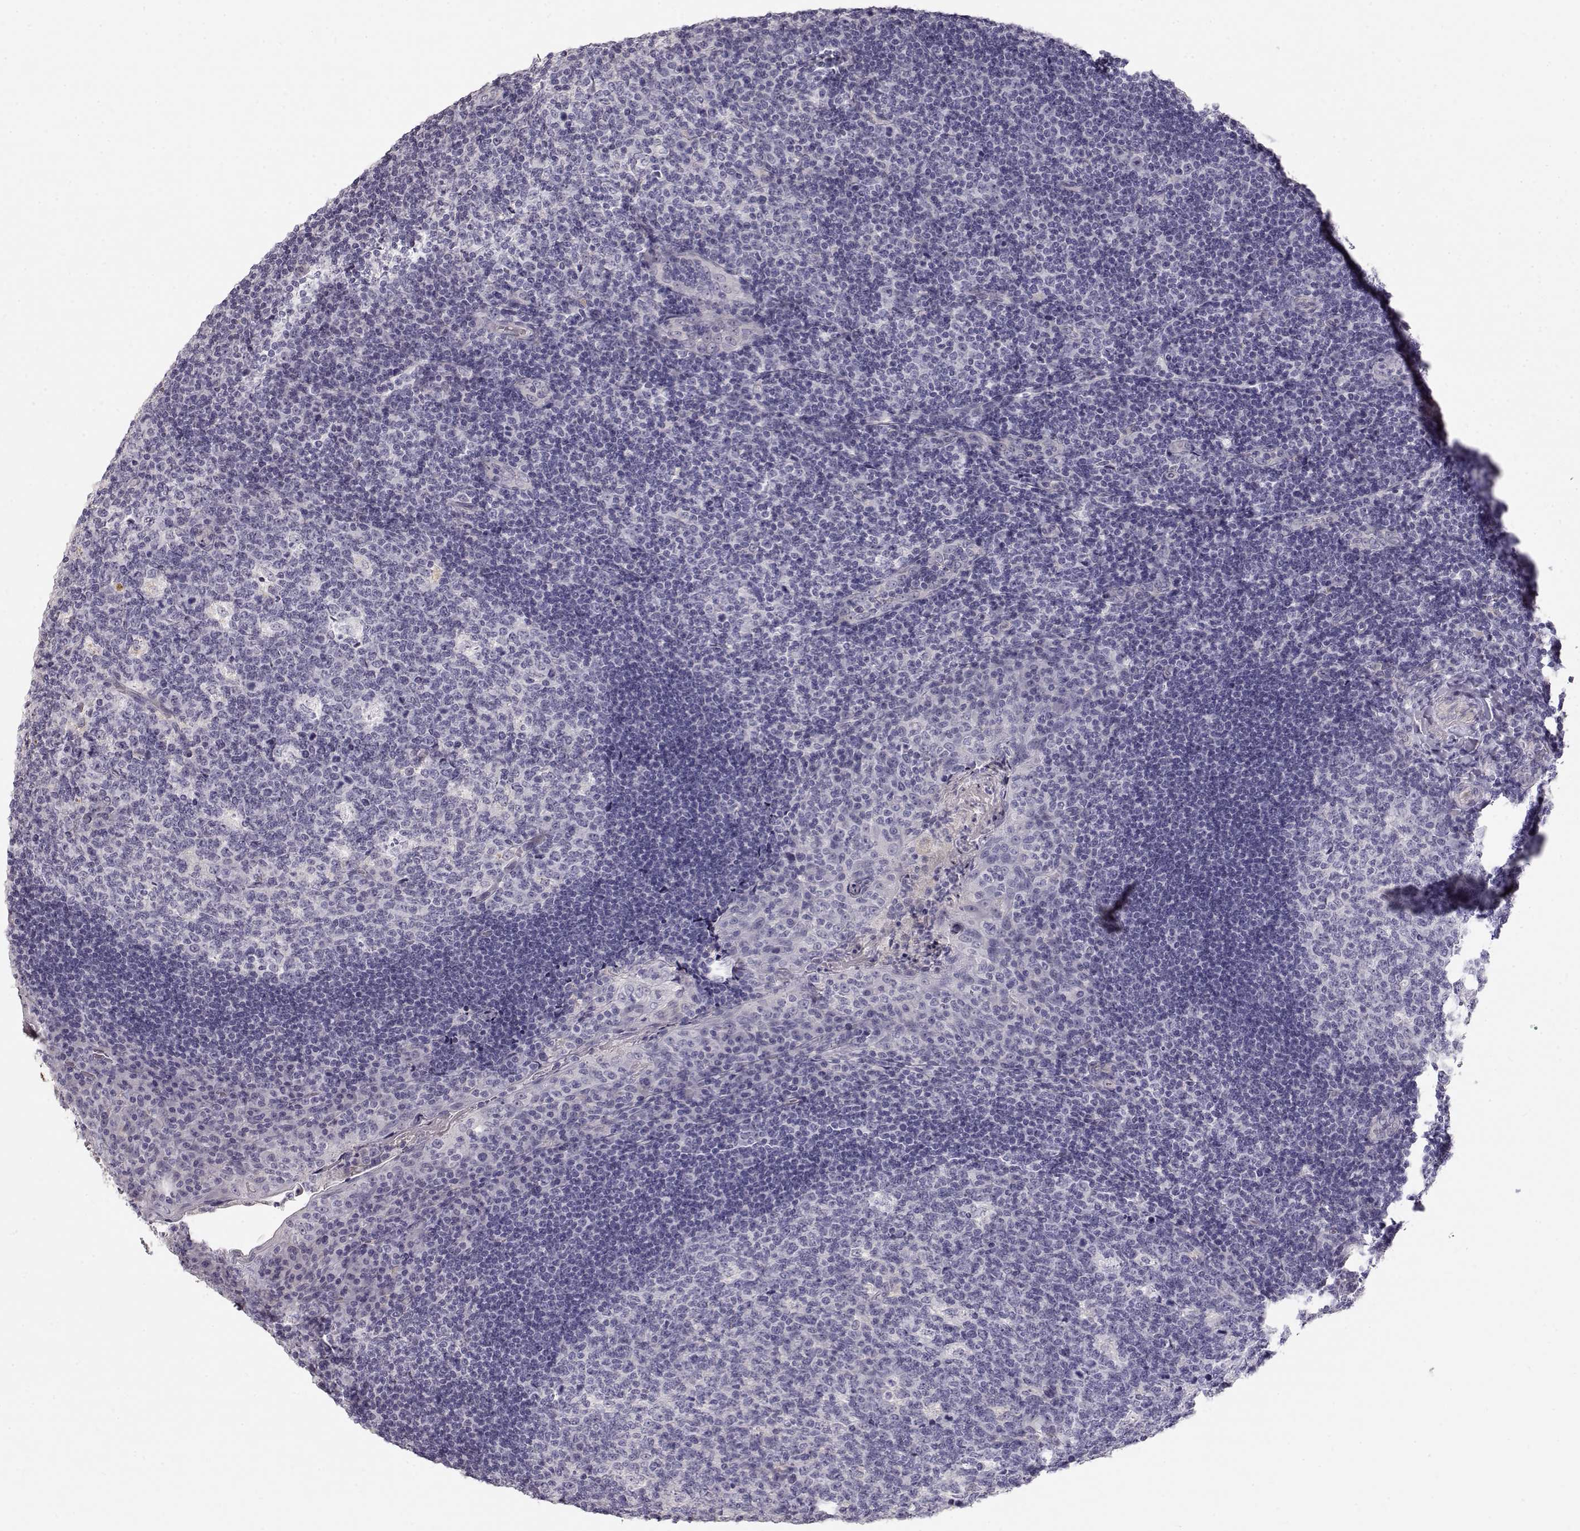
{"staining": {"intensity": "negative", "quantity": "none", "location": "none"}, "tissue": "tonsil", "cell_type": "Germinal center cells", "image_type": "normal", "snomed": [{"axis": "morphology", "description": "Normal tissue, NOS"}, {"axis": "topography", "description": "Tonsil"}], "caption": "Image shows no protein staining in germinal center cells of benign tonsil.", "gene": "SLC18A1", "patient": {"sex": "male", "age": 17}}